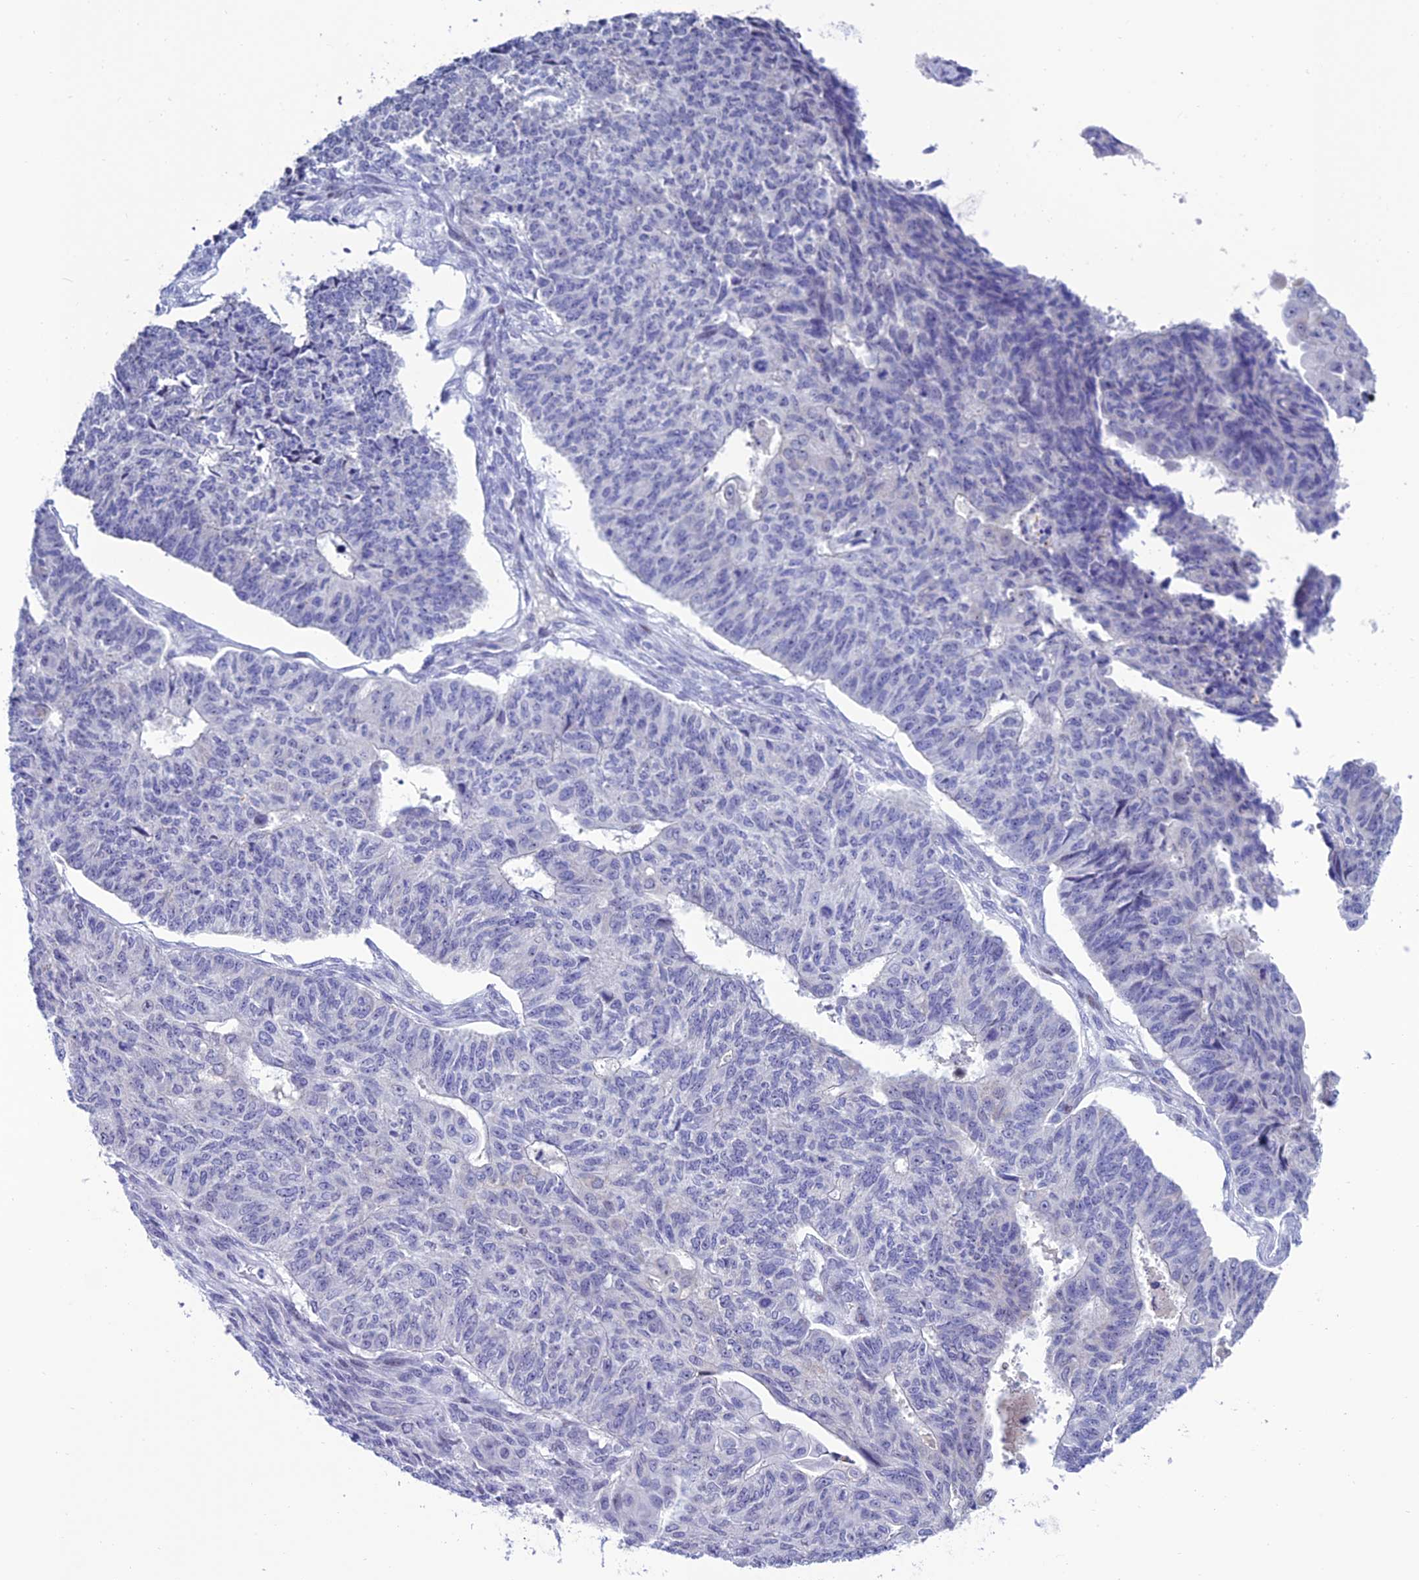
{"staining": {"intensity": "negative", "quantity": "none", "location": "none"}, "tissue": "endometrial cancer", "cell_type": "Tumor cells", "image_type": "cancer", "snomed": [{"axis": "morphology", "description": "Adenocarcinoma, NOS"}, {"axis": "topography", "description": "Endometrium"}], "caption": "Tumor cells are negative for protein expression in human endometrial cancer (adenocarcinoma). (DAB (3,3'-diaminobenzidine) IHC with hematoxylin counter stain).", "gene": "SLC10A1", "patient": {"sex": "female", "age": 32}}